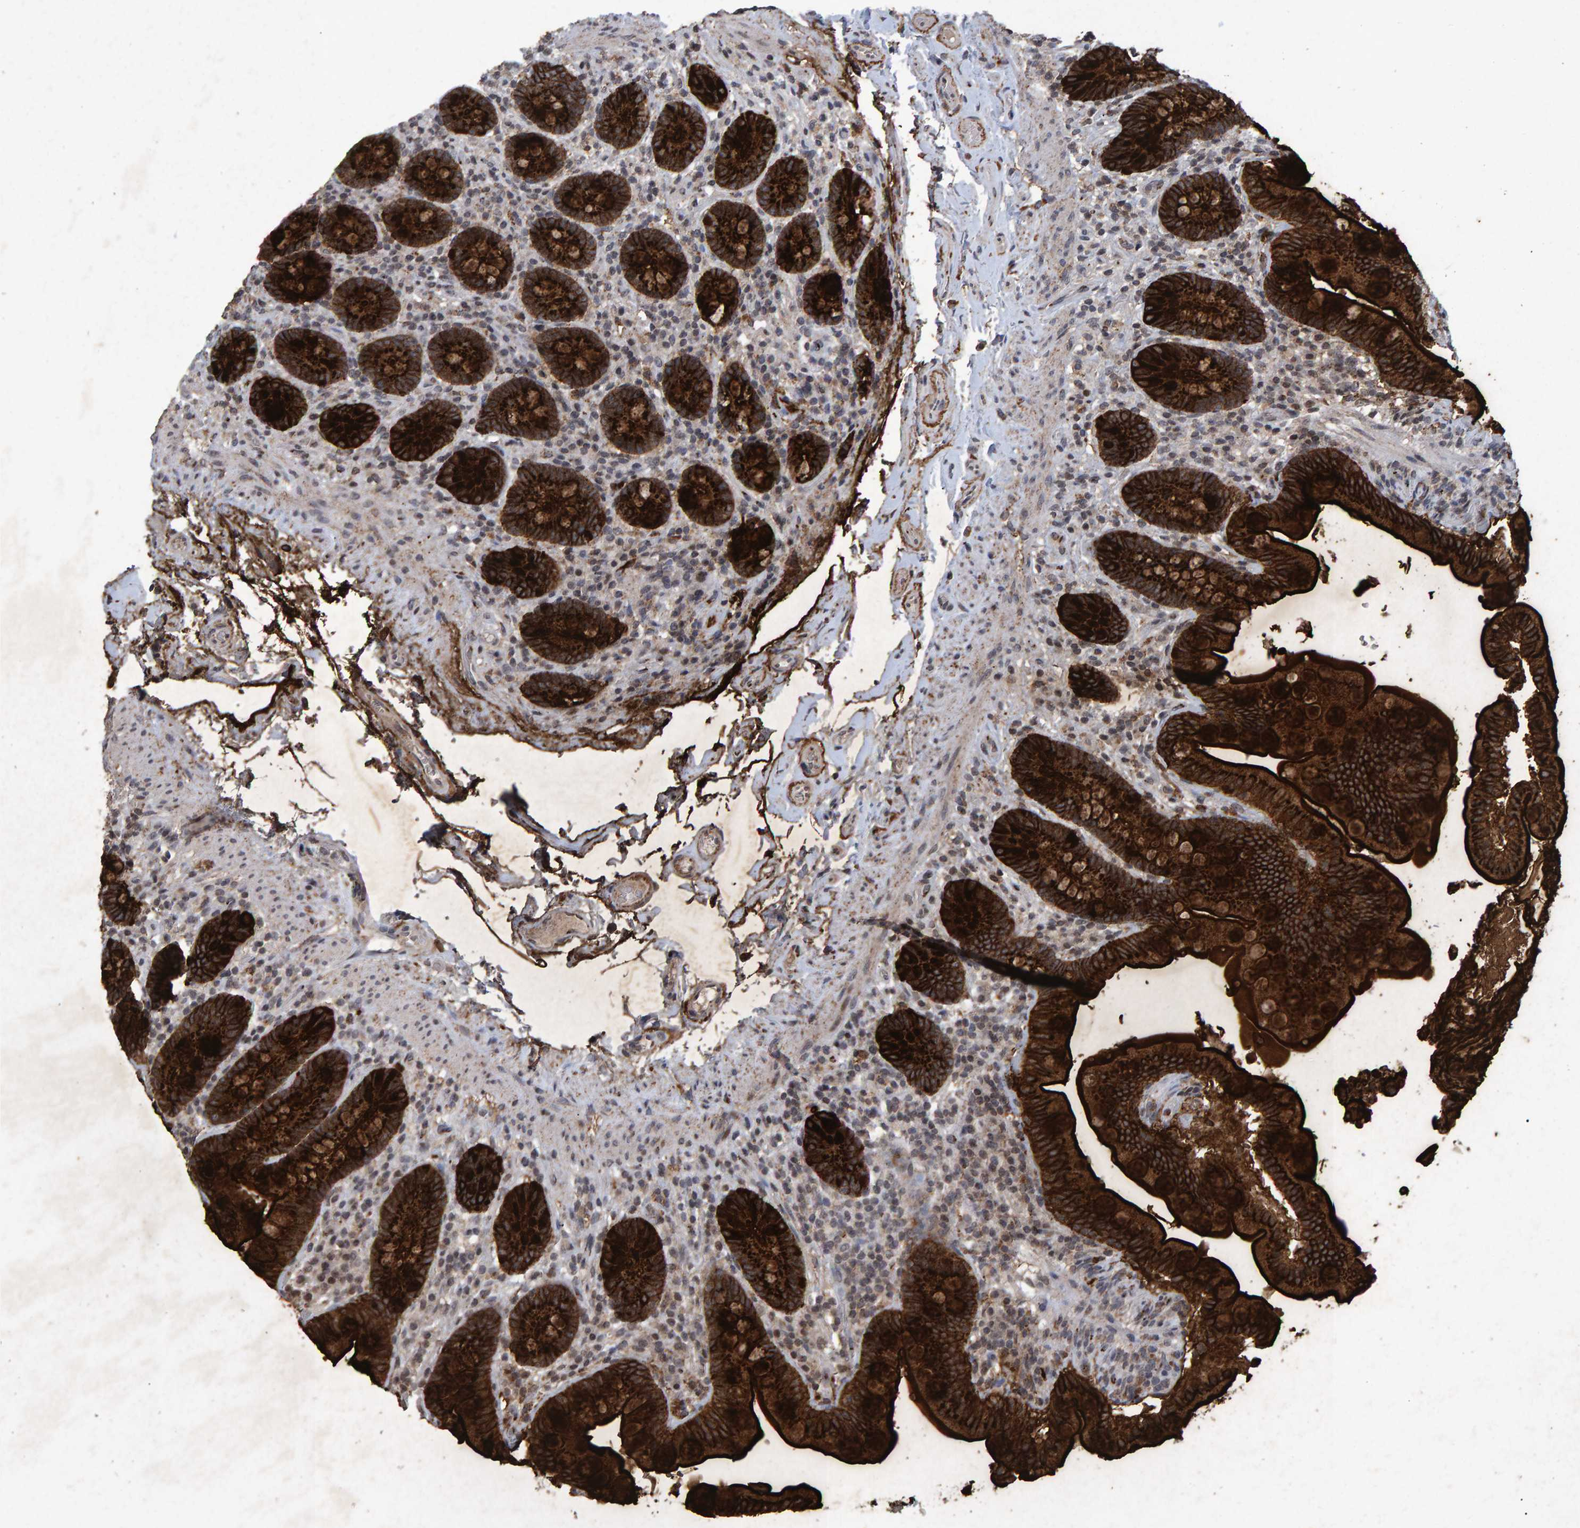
{"staining": {"intensity": "weak", "quantity": "25%-75%", "location": "cytoplasmic/membranous"}, "tissue": "colon", "cell_type": "Endothelial cells", "image_type": "normal", "snomed": [{"axis": "morphology", "description": "Normal tissue, NOS"}, {"axis": "topography", "description": "Smooth muscle"}, {"axis": "topography", "description": "Colon"}], "caption": "Immunohistochemistry (IHC) photomicrograph of unremarkable colon stained for a protein (brown), which demonstrates low levels of weak cytoplasmic/membranous positivity in approximately 25%-75% of endothelial cells.", "gene": "GALC", "patient": {"sex": "male", "age": 73}}